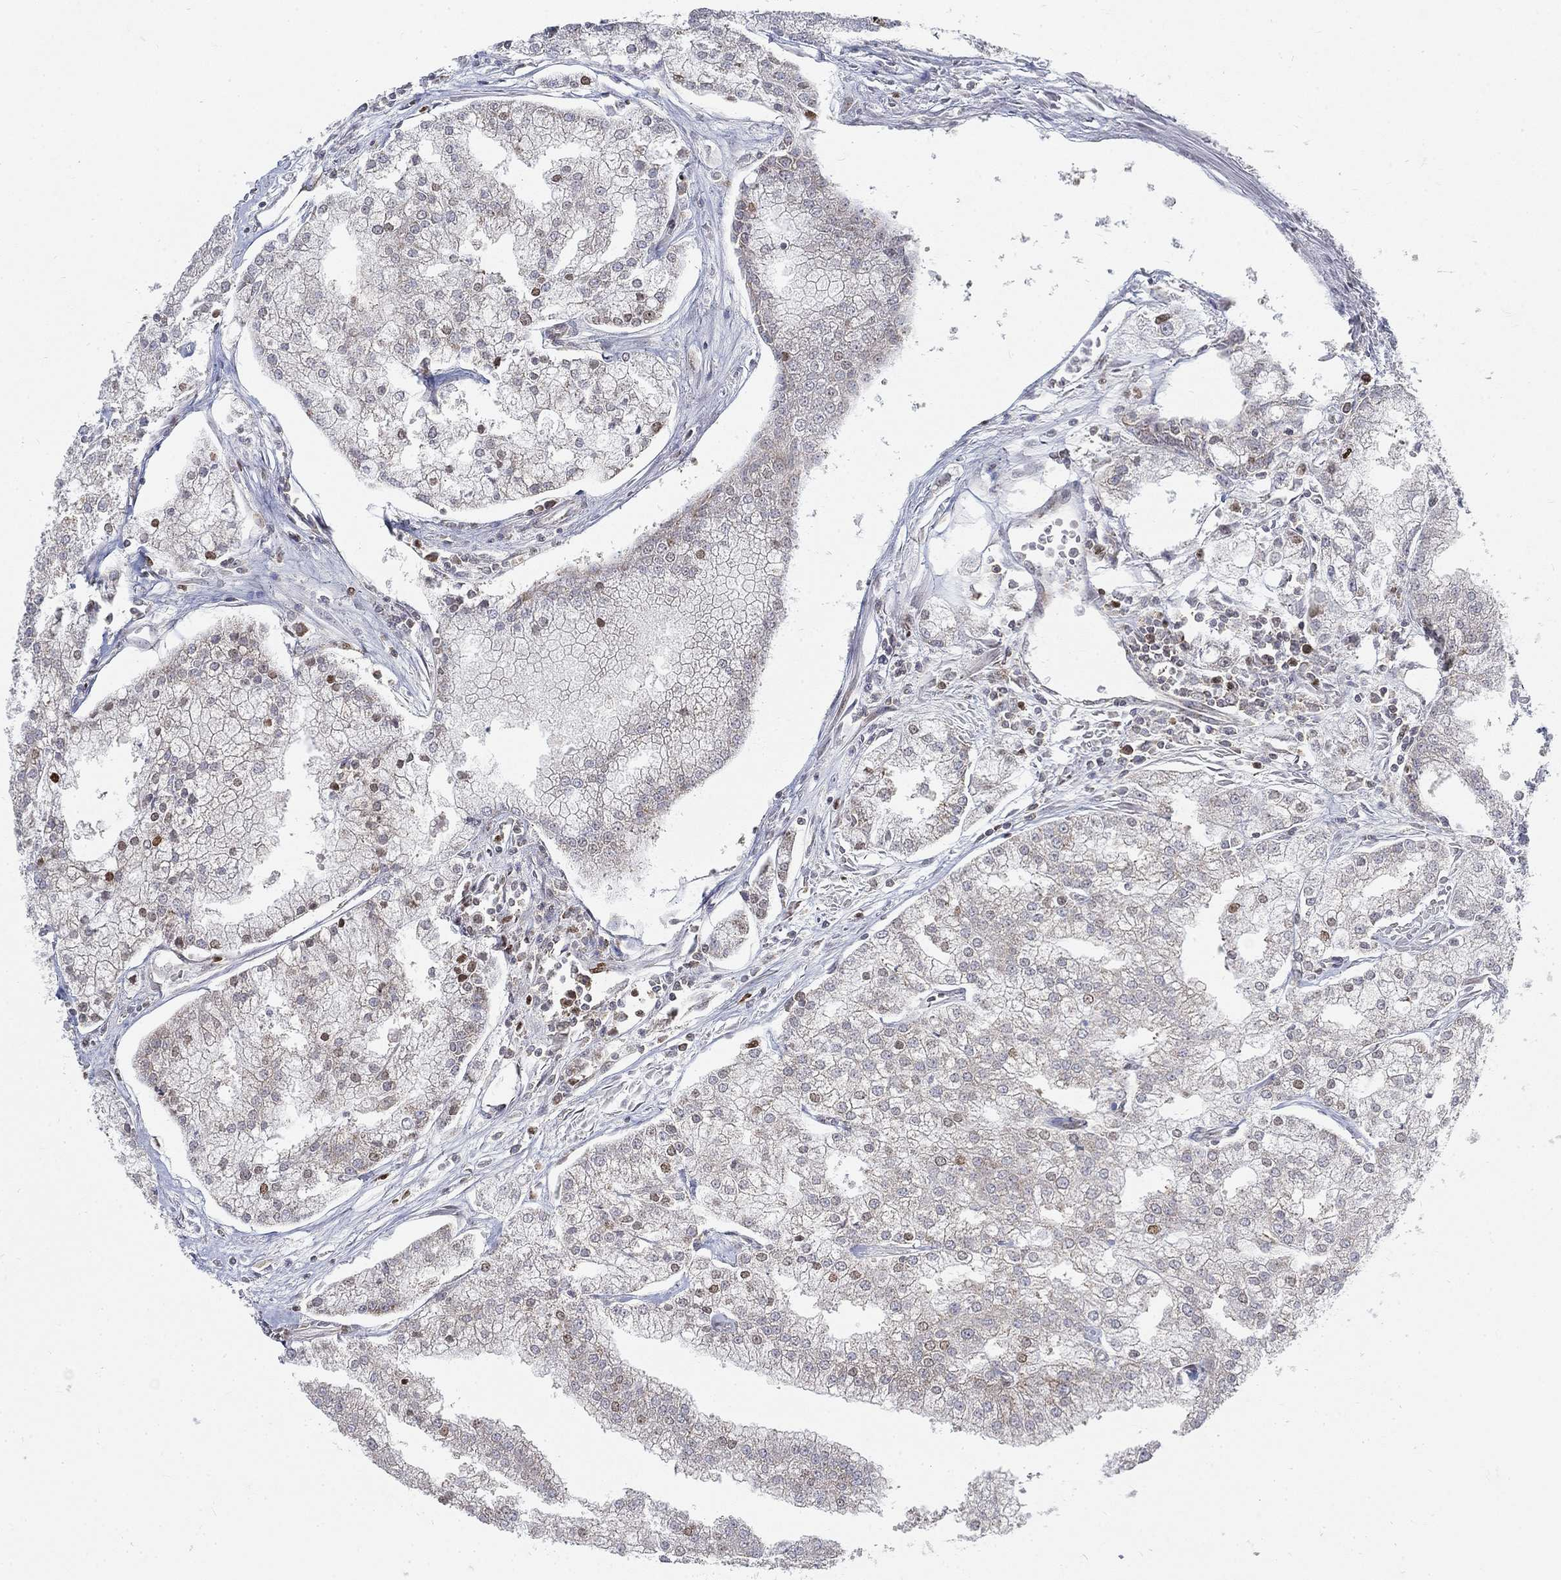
{"staining": {"intensity": "moderate", "quantity": "<25%", "location": "nuclear"}, "tissue": "prostate cancer", "cell_type": "Tumor cells", "image_type": "cancer", "snomed": [{"axis": "morphology", "description": "Adenocarcinoma, NOS"}, {"axis": "topography", "description": "Prostate"}], "caption": "IHC of prostate adenocarcinoma reveals low levels of moderate nuclear positivity in approximately <25% of tumor cells.", "gene": "ATP1A3", "patient": {"sex": "male", "age": 70}}